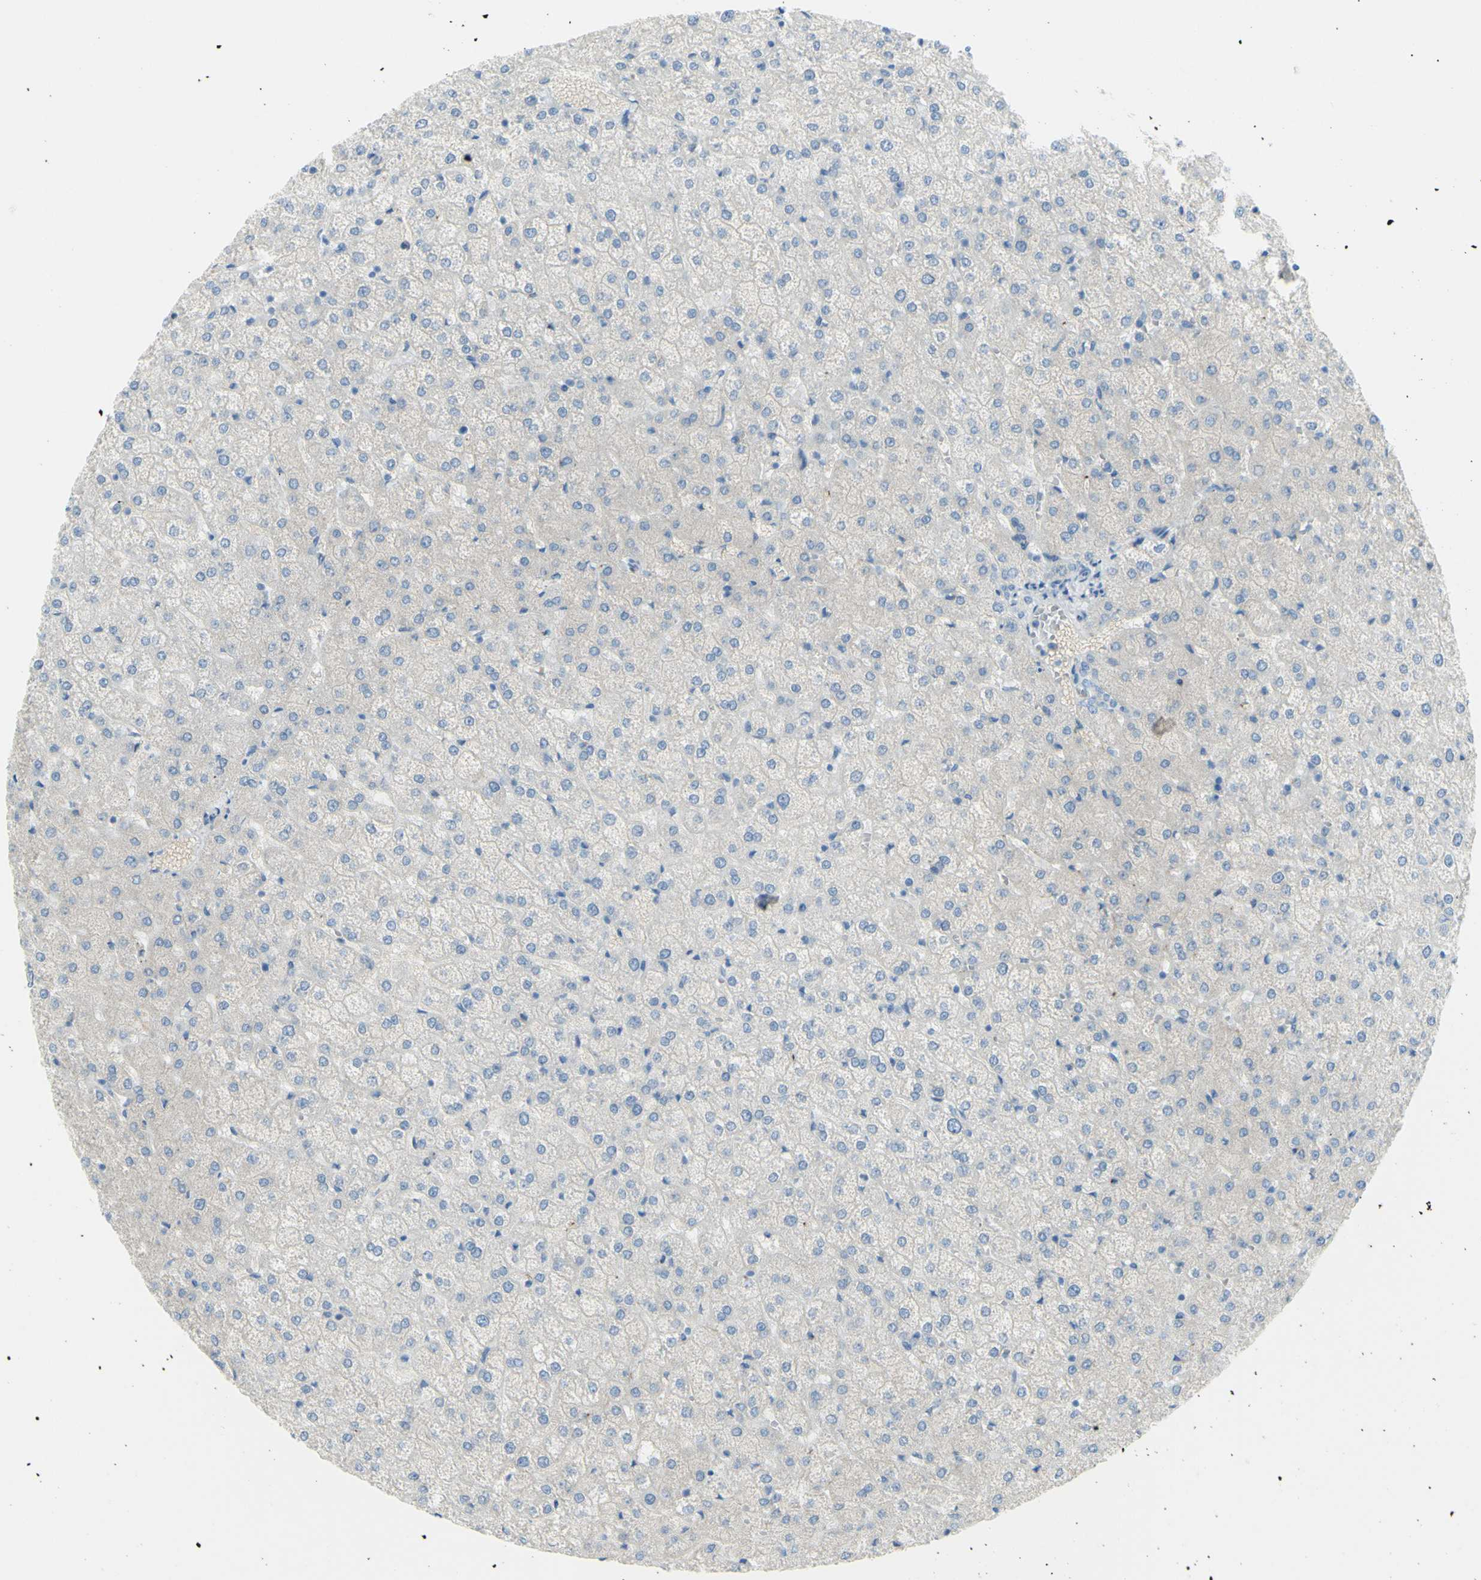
{"staining": {"intensity": "negative", "quantity": "none", "location": "none"}, "tissue": "liver", "cell_type": "Cholangiocytes", "image_type": "normal", "snomed": [{"axis": "morphology", "description": "Normal tissue, NOS"}, {"axis": "topography", "description": "Liver"}], "caption": "High magnification brightfield microscopy of benign liver stained with DAB (brown) and counterstained with hematoxylin (blue): cholangiocytes show no significant positivity. Nuclei are stained in blue.", "gene": "TSPAN1", "patient": {"sex": "female", "age": 32}}